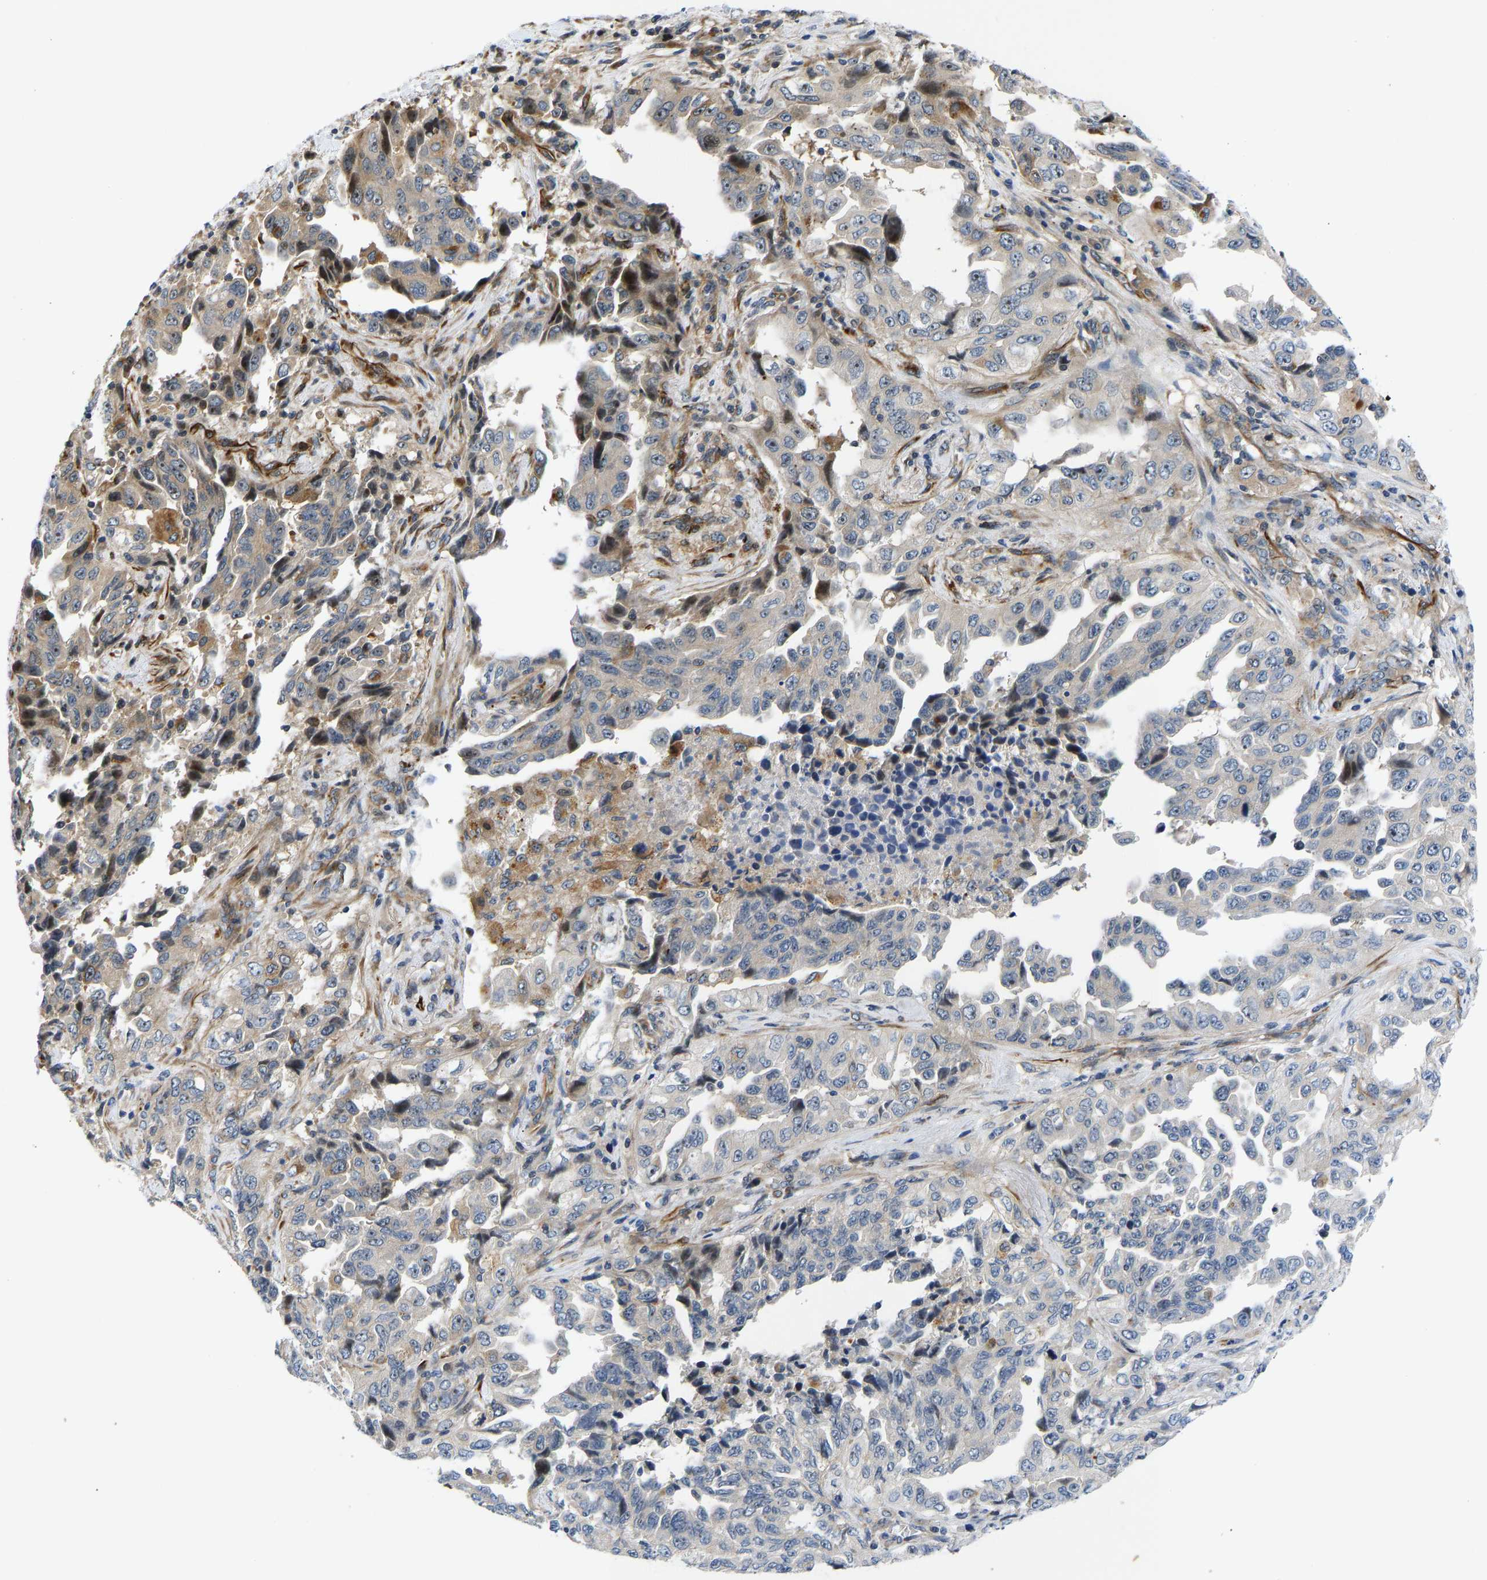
{"staining": {"intensity": "weak", "quantity": "<25%", "location": "cytoplasmic/membranous,nuclear"}, "tissue": "lung cancer", "cell_type": "Tumor cells", "image_type": "cancer", "snomed": [{"axis": "morphology", "description": "Adenocarcinoma, NOS"}, {"axis": "topography", "description": "Lung"}], "caption": "Immunohistochemistry (IHC) photomicrograph of neoplastic tissue: human lung adenocarcinoma stained with DAB (3,3'-diaminobenzidine) displays no significant protein expression in tumor cells.", "gene": "RESF1", "patient": {"sex": "female", "age": 51}}